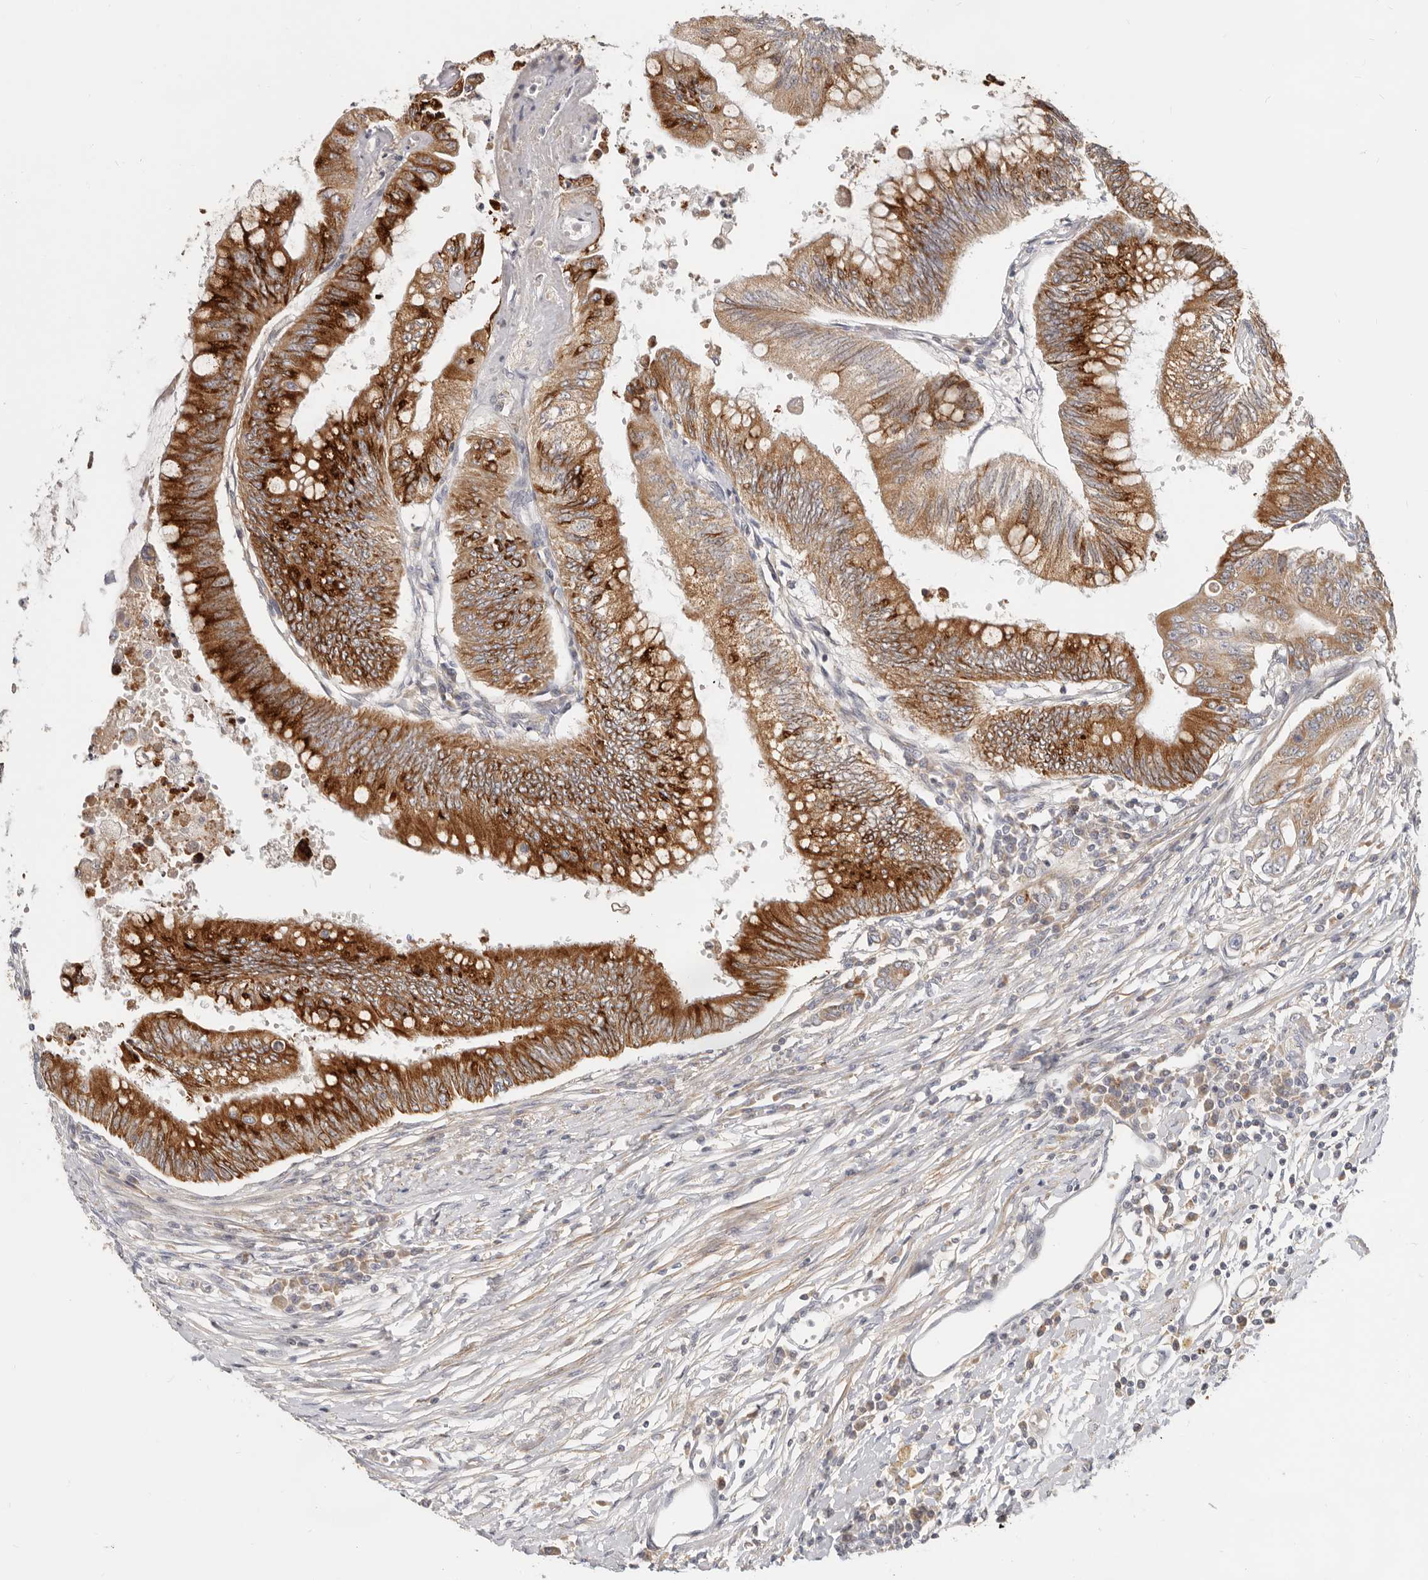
{"staining": {"intensity": "strong", "quantity": ">75%", "location": "cytoplasmic/membranous"}, "tissue": "colorectal cancer", "cell_type": "Tumor cells", "image_type": "cancer", "snomed": [{"axis": "morphology", "description": "Adenoma, NOS"}, {"axis": "morphology", "description": "Adenocarcinoma, NOS"}, {"axis": "topography", "description": "Colon"}], "caption": "Adenoma (colorectal) stained with DAB (3,3'-diaminobenzidine) immunohistochemistry (IHC) demonstrates high levels of strong cytoplasmic/membranous positivity in about >75% of tumor cells.", "gene": "TFB2M", "patient": {"sex": "male", "age": 79}}